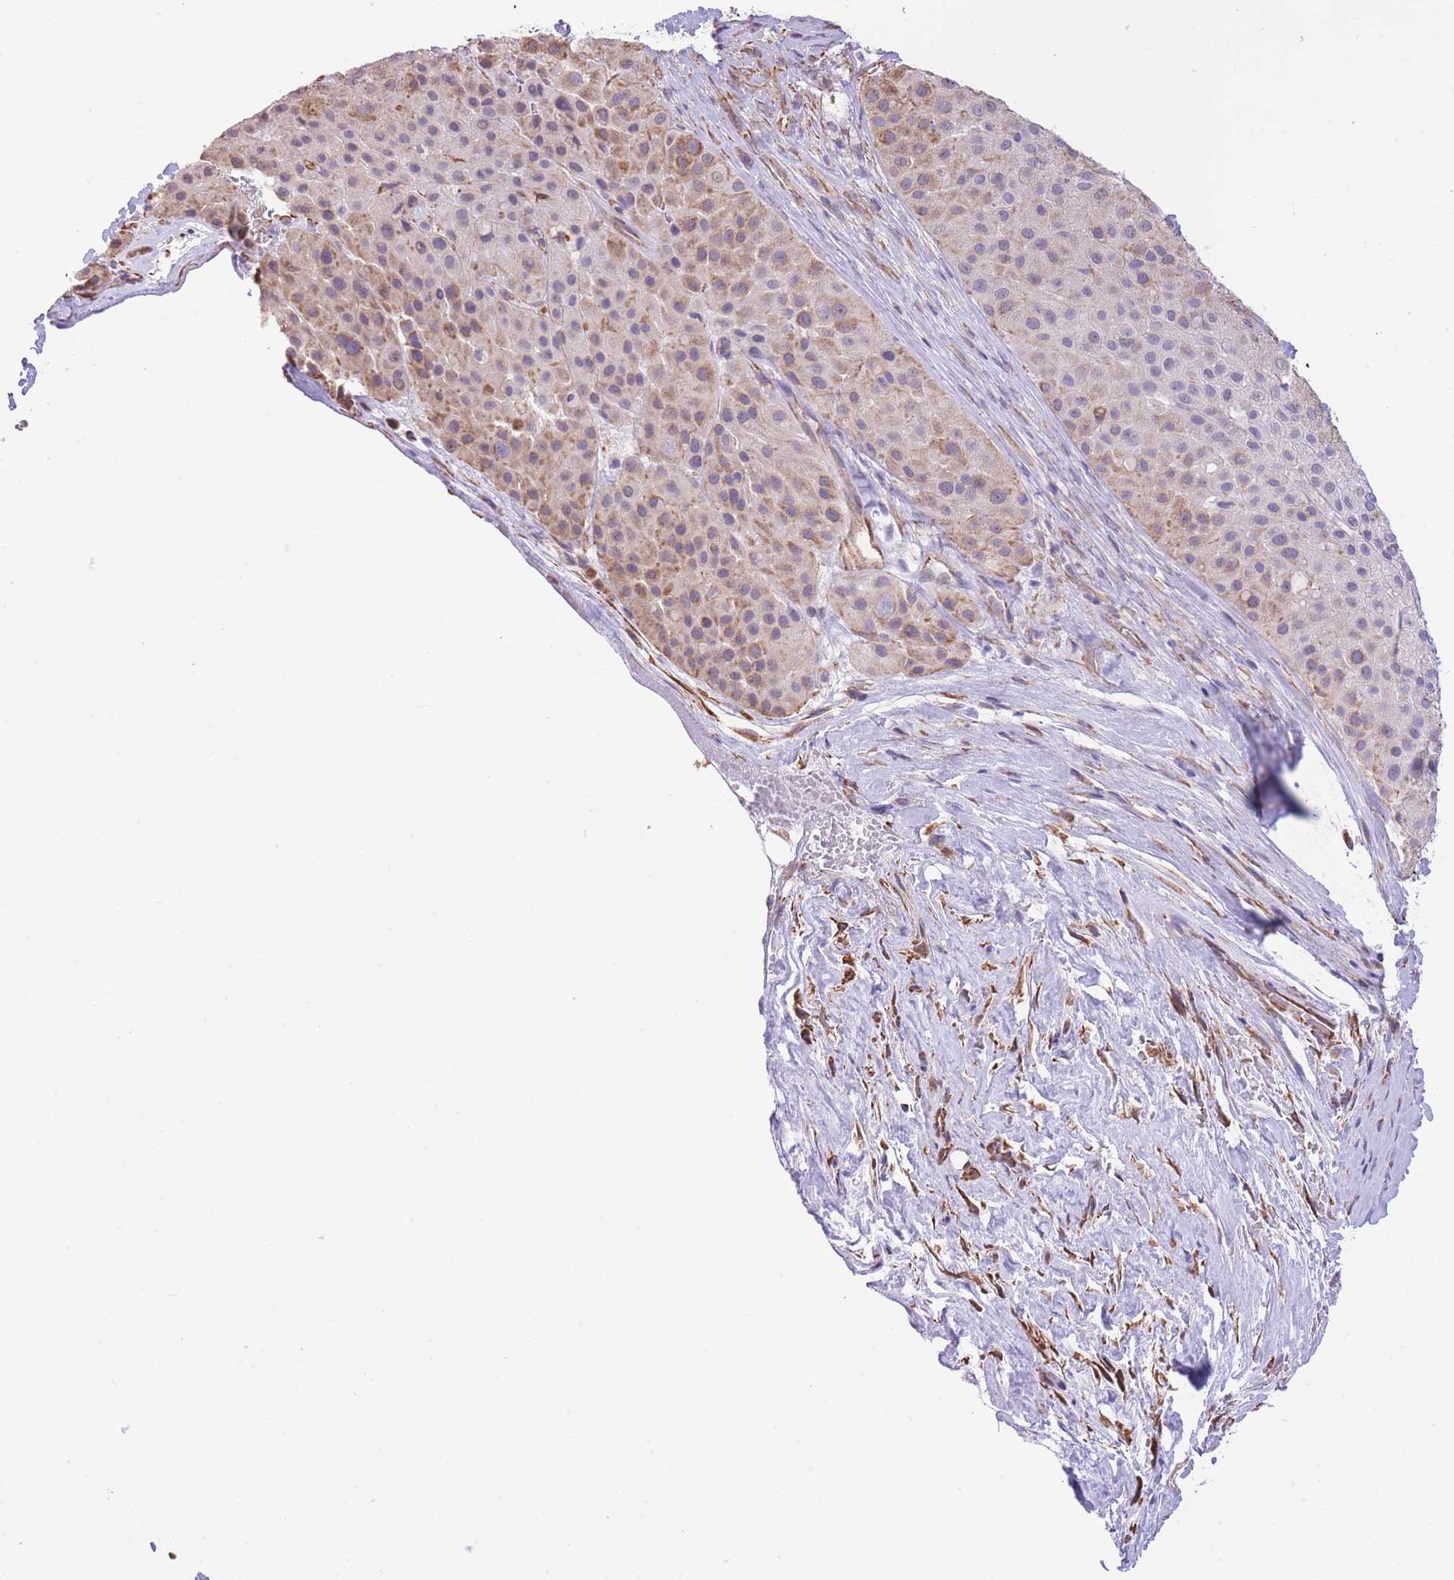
{"staining": {"intensity": "weak", "quantity": "25%-75%", "location": "cytoplasmic/membranous"}, "tissue": "melanoma", "cell_type": "Tumor cells", "image_type": "cancer", "snomed": [{"axis": "morphology", "description": "Malignant melanoma, Metastatic site"}, {"axis": "topography", "description": "Smooth muscle"}], "caption": "DAB immunohistochemical staining of melanoma displays weak cytoplasmic/membranous protein expression in about 25%-75% of tumor cells.", "gene": "PSG8", "patient": {"sex": "male", "age": 41}}